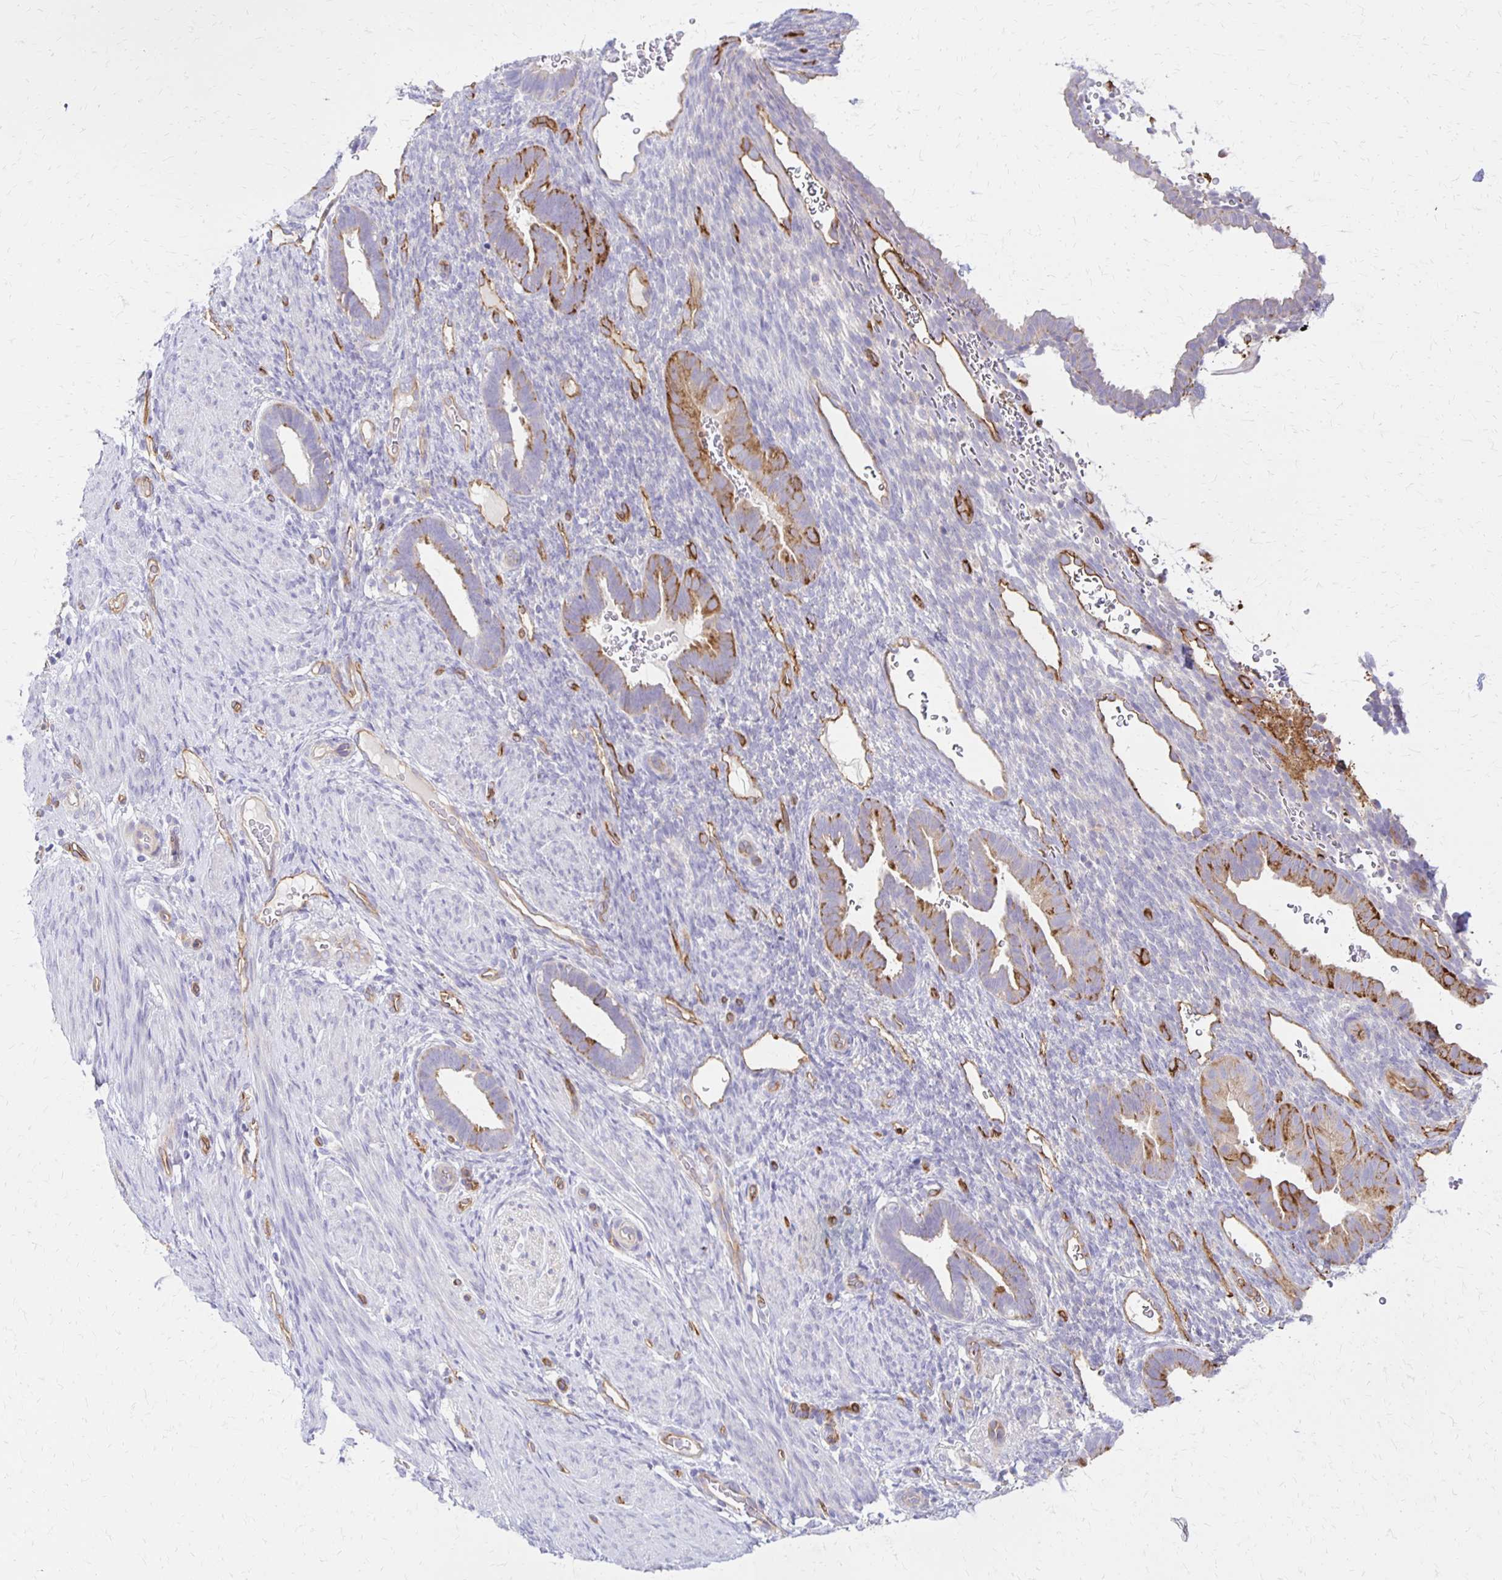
{"staining": {"intensity": "negative", "quantity": "none", "location": "none"}, "tissue": "endometrium", "cell_type": "Cells in endometrial stroma", "image_type": "normal", "snomed": [{"axis": "morphology", "description": "Normal tissue, NOS"}, {"axis": "topography", "description": "Endometrium"}], "caption": "Endometrium stained for a protein using immunohistochemistry (IHC) reveals no positivity cells in endometrial stroma.", "gene": "TTYH1", "patient": {"sex": "female", "age": 34}}